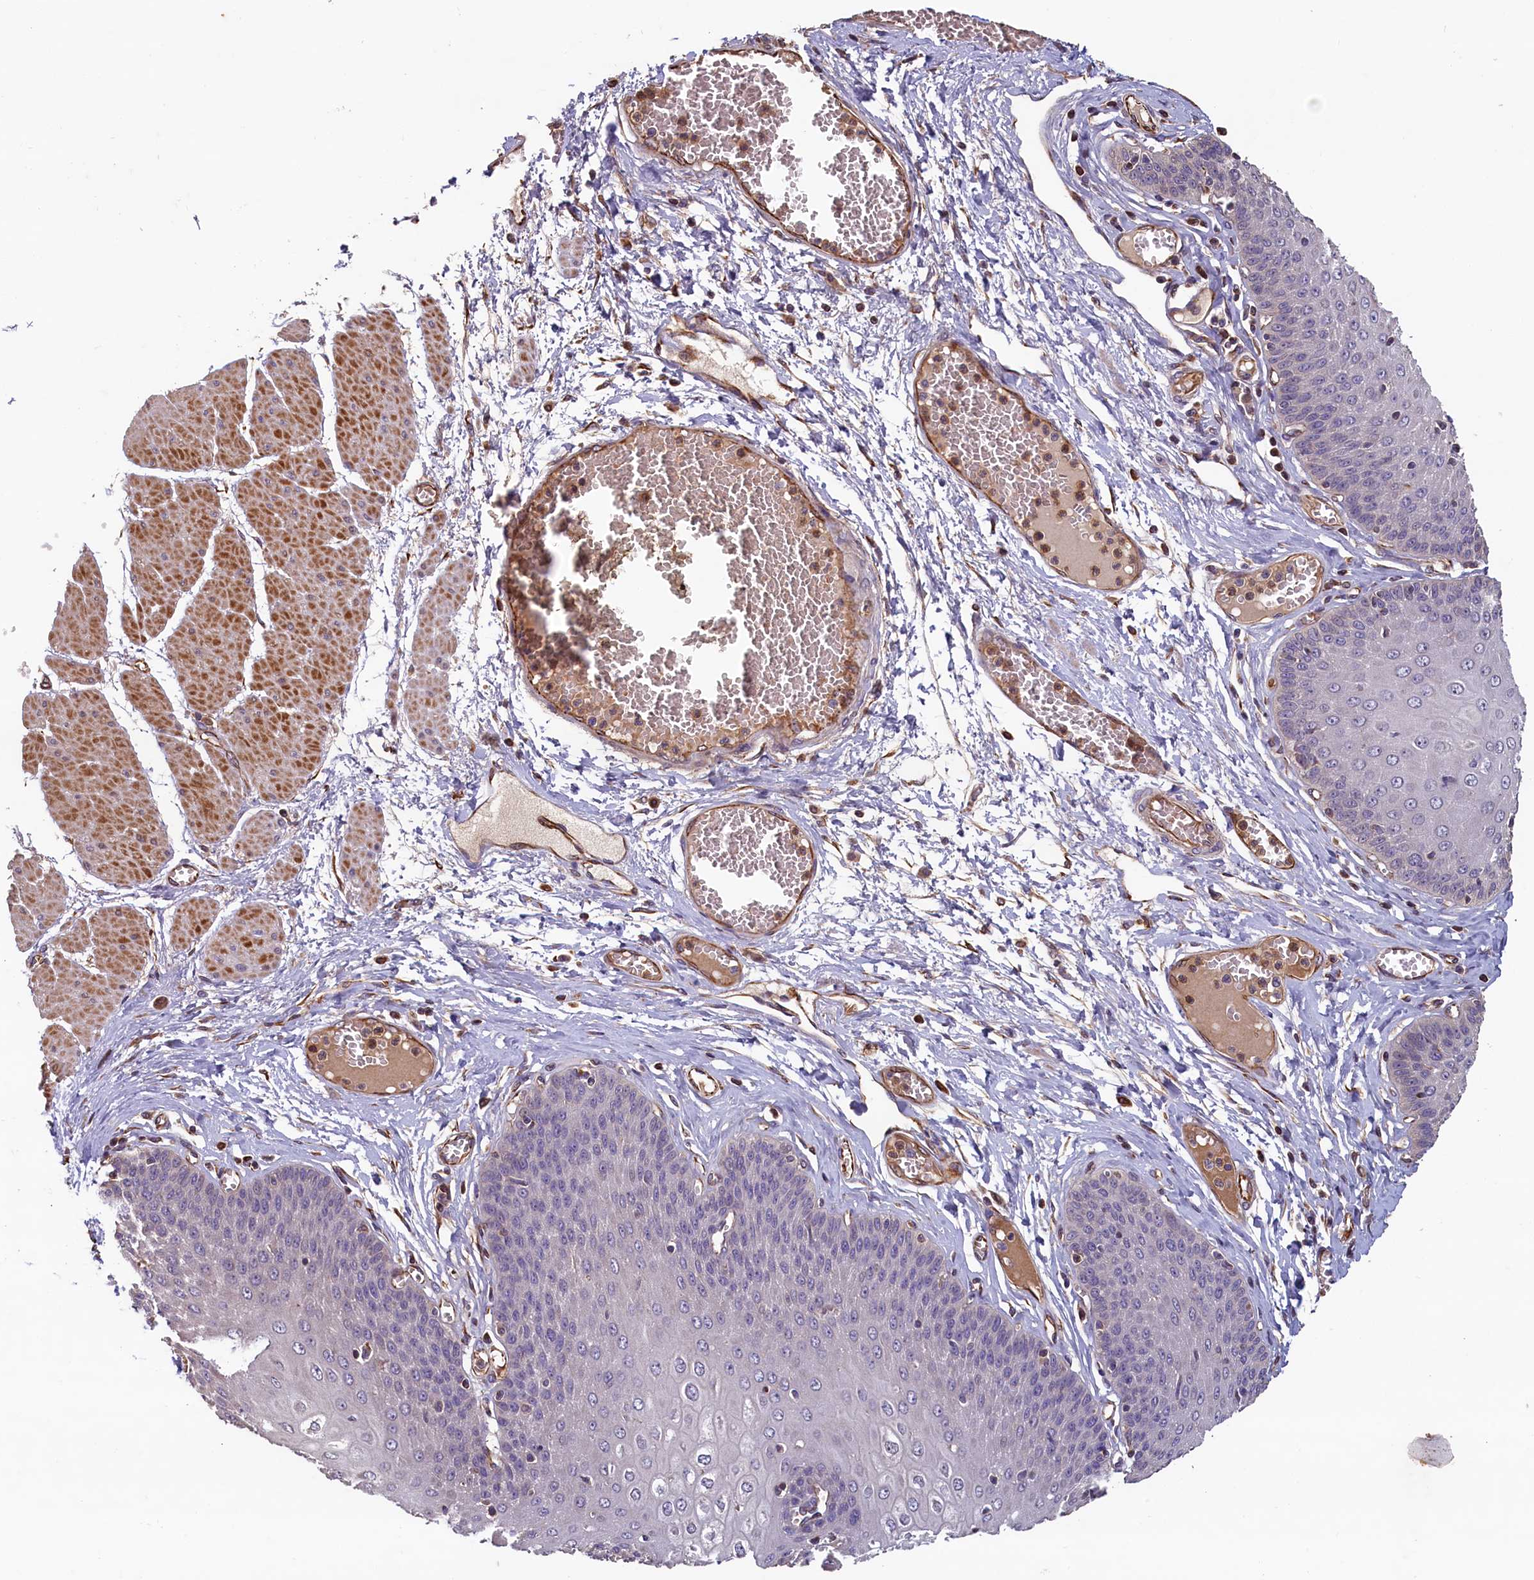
{"staining": {"intensity": "moderate", "quantity": "25%-75%", "location": "cytoplasmic/membranous"}, "tissue": "esophagus", "cell_type": "Squamous epithelial cells", "image_type": "normal", "snomed": [{"axis": "morphology", "description": "Normal tissue, NOS"}, {"axis": "topography", "description": "Esophagus"}], "caption": "Protein expression analysis of benign human esophagus reveals moderate cytoplasmic/membranous positivity in about 25%-75% of squamous epithelial cells.", "gene": "ACSBG1", "patient": {"sex": "male", "age": 60}}